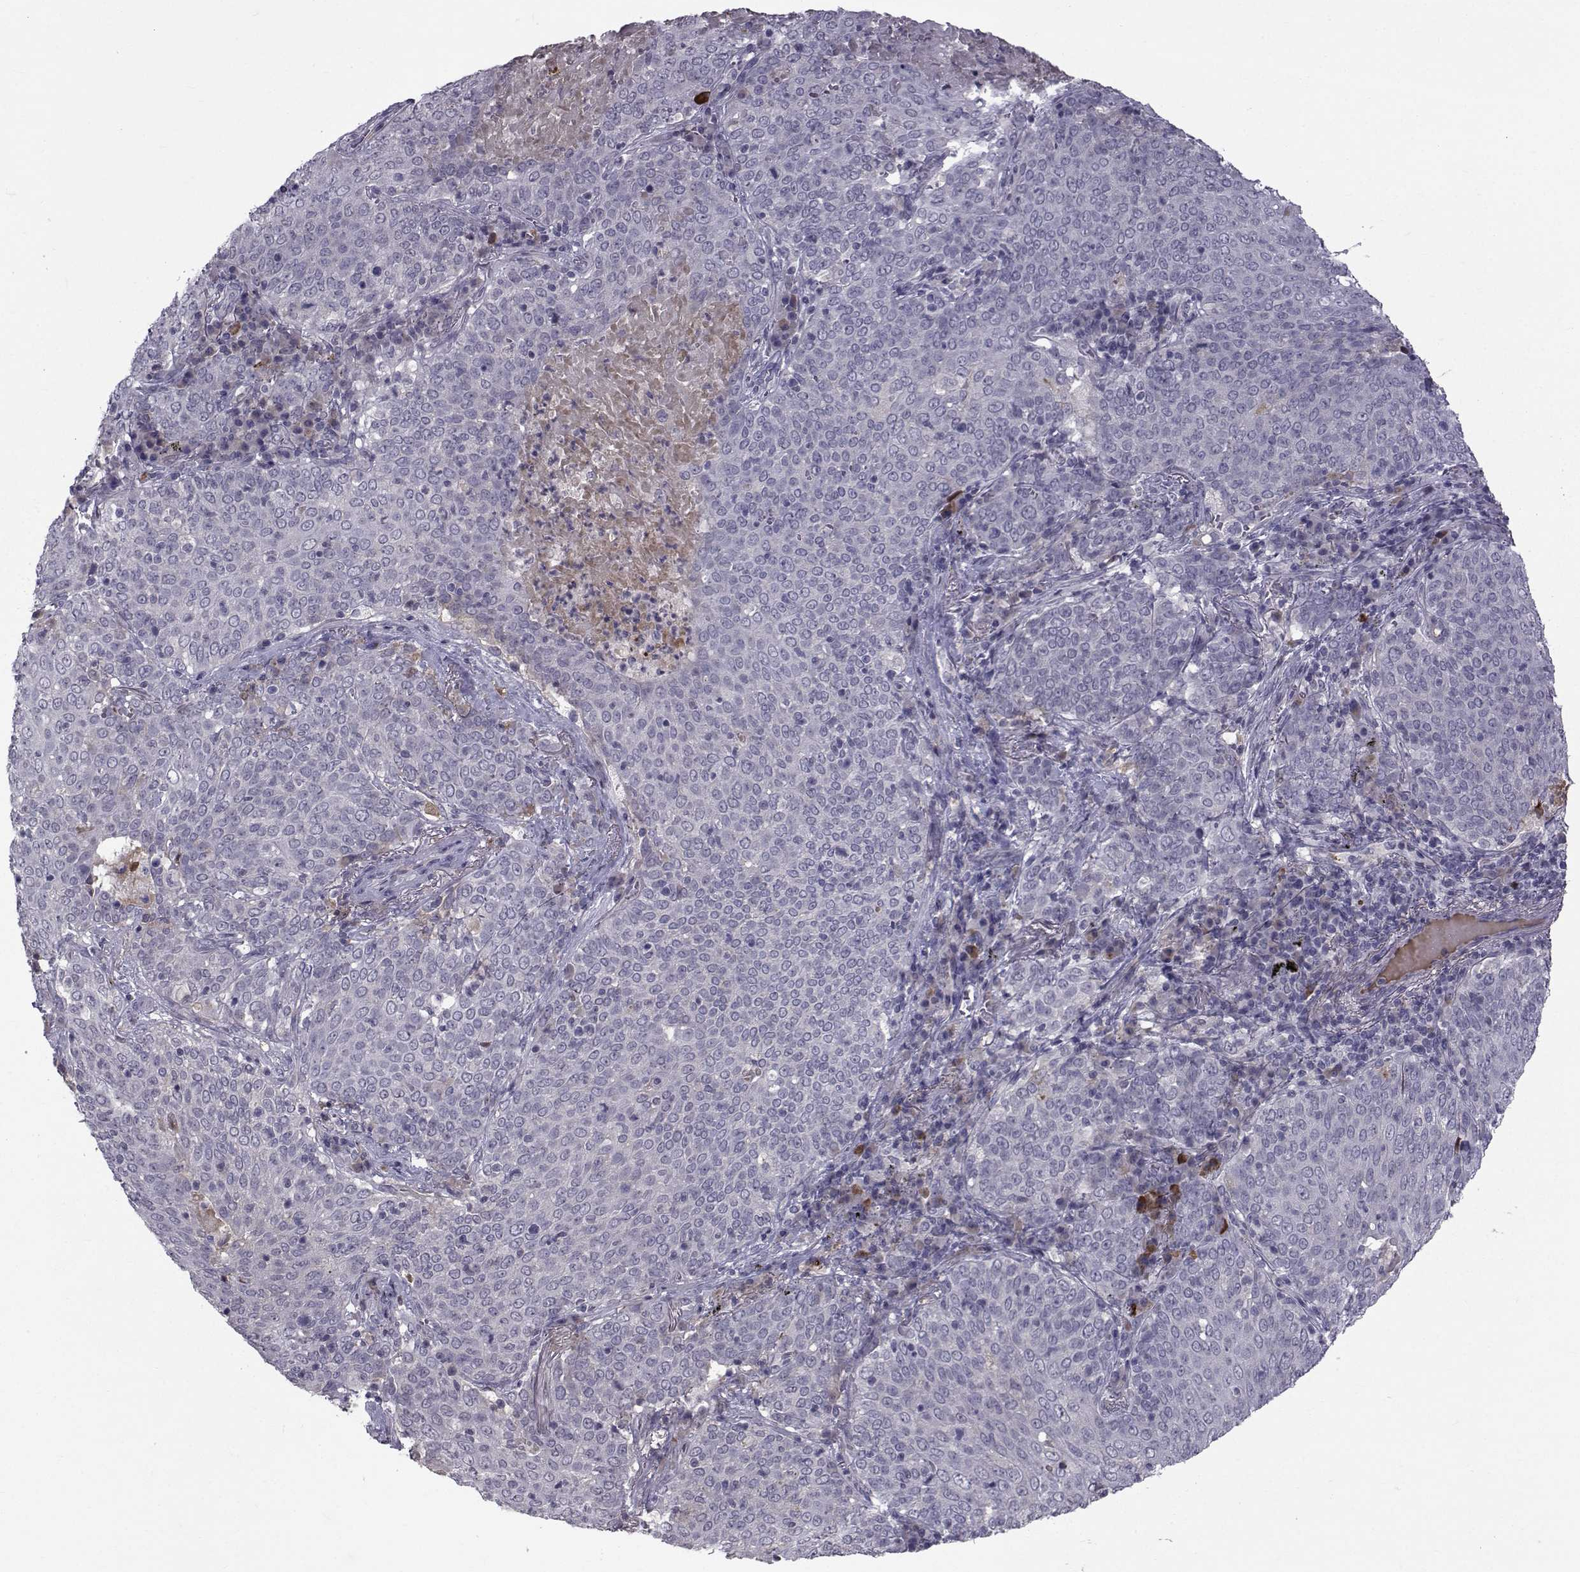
{"staining": {"intensity": "negative", "quantity": "none", "location": "none"}, "tissue": "lung cancer", "cell_type": "Tumor cells", "image_type": "cancer", "snomed": [{"axis": "morphology", "description": "Squamous cell carcinoma, NOS"}, {"axis": "topography", "description": "Lung"}], "caption": "A photomicrograph of lung cancer (squamous cell carcinoma) stained for a protein demonstrates no brown staining in tumor cells. Nuclei are stained in blue.", "gene": "TNFRSF11B", "patient": {"sex": "male", "age": 82}}